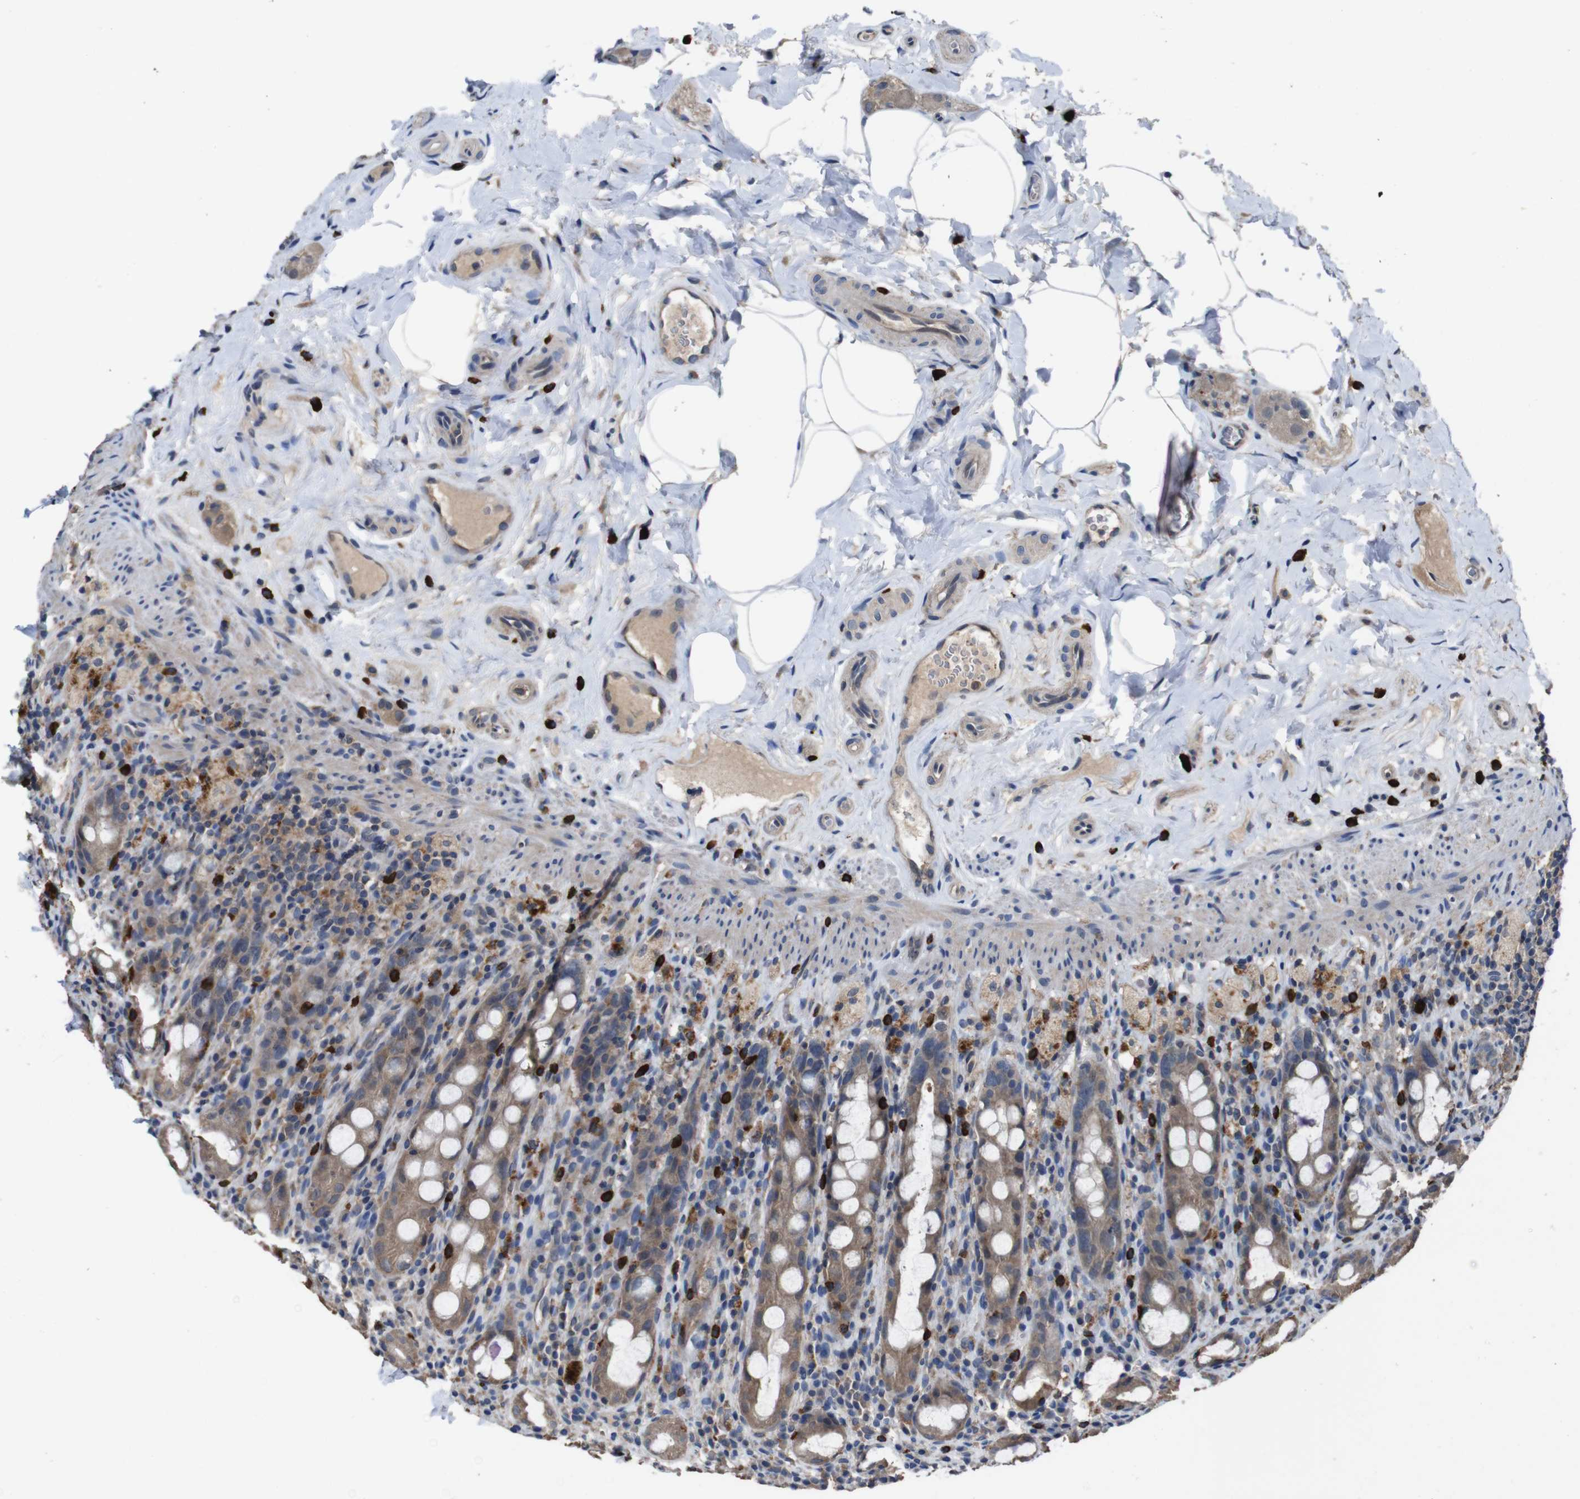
{"staining": {"intensity": "moderate", "quantity": ">75%", "location": "cytoplasmic/membranous"}, "tissue": "rectum", "cell_type": "Glandular cells", "image_type": "normal", "snomed": [{"axis": "morphology", "description": "Normal tissue, NOS"}, {"axis": "topography", "description": "Rectum"}], "caption": "This is a histology image of IHC staining of normal rectum, which shows moderate positivity in the cytoplasmic/membranous of glandular cells.", "gene": "GLIPR1", "patient": {"sex": "male", "age": 44}}